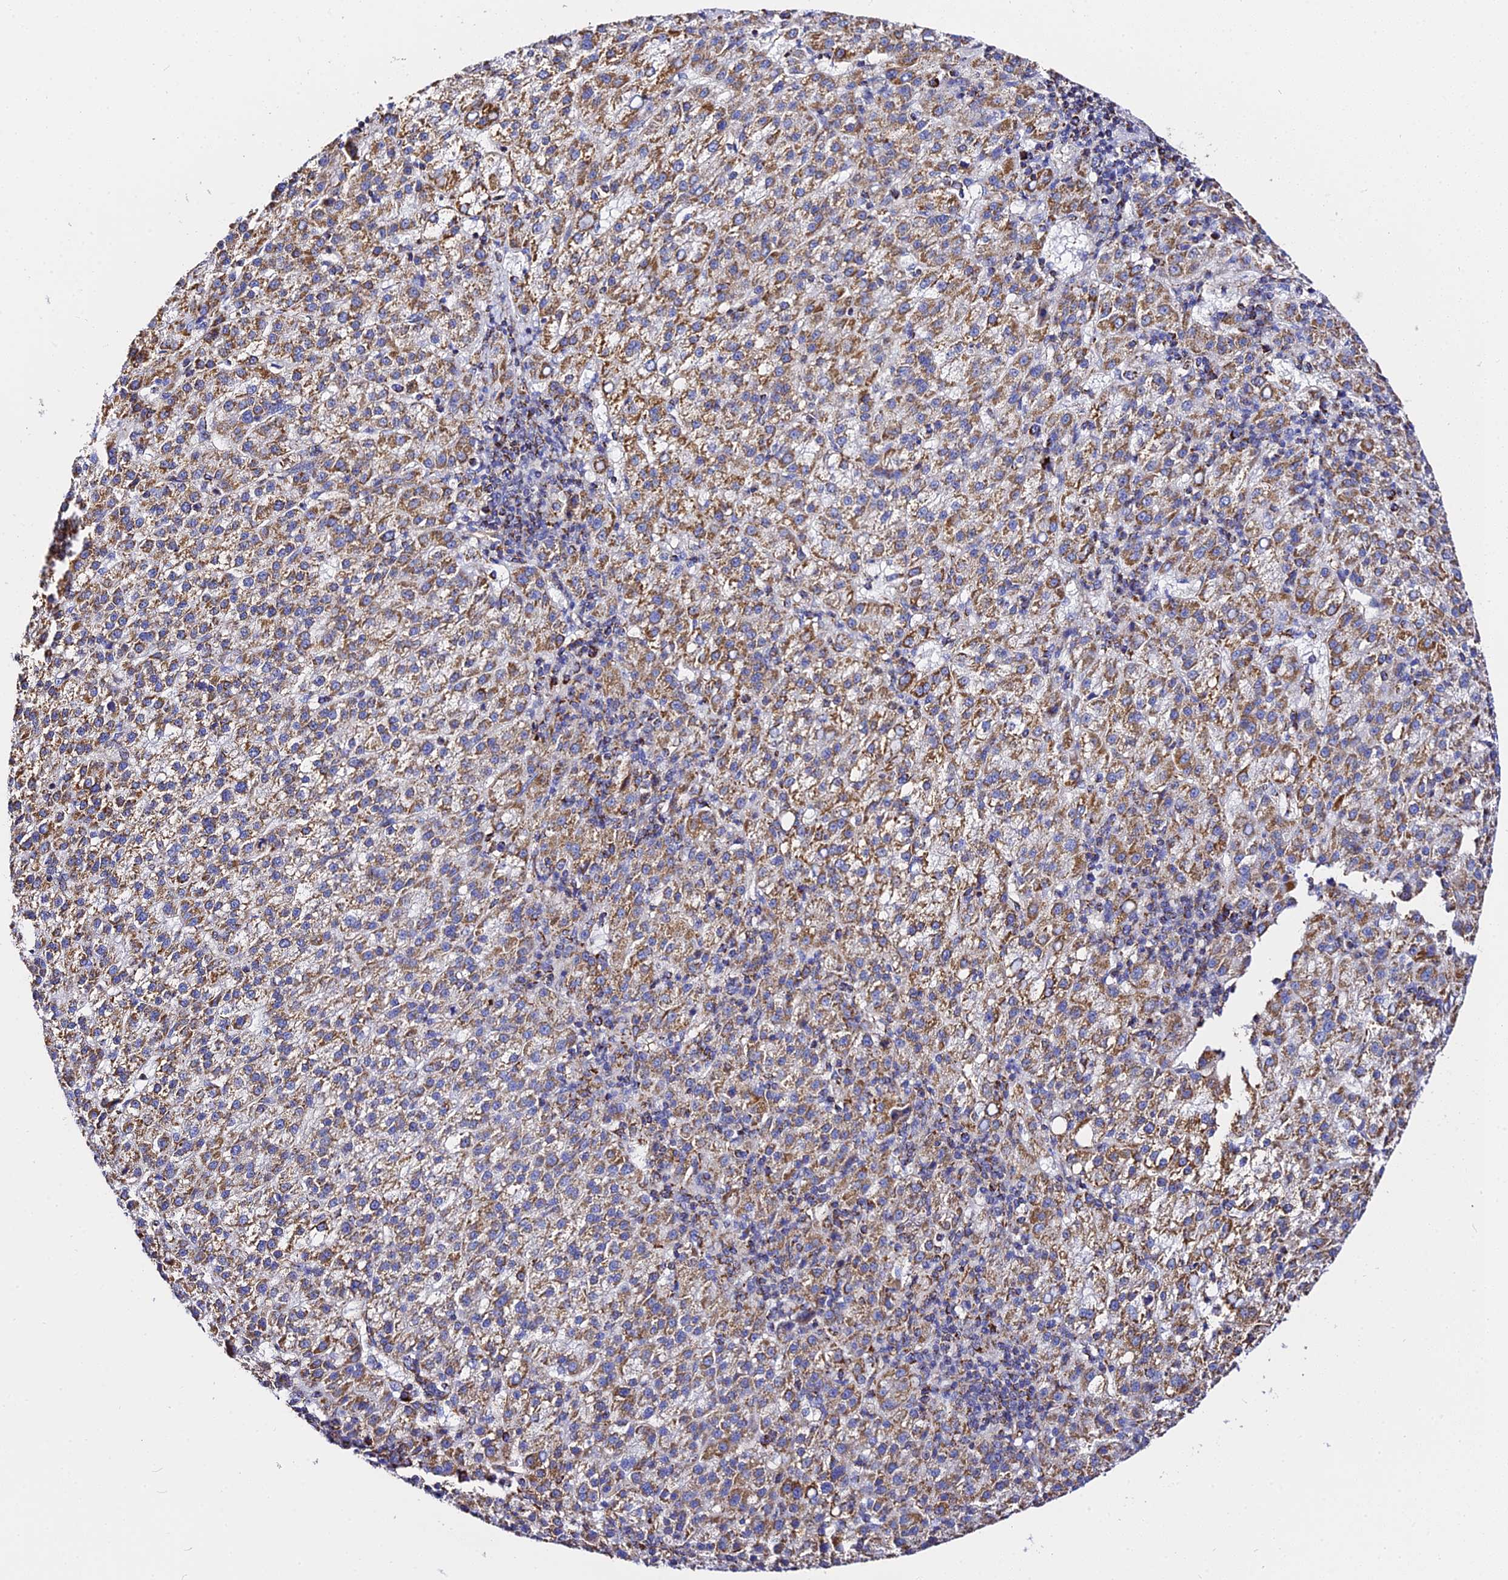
{"staining": {"intensity": "moderate", "quantity": ">75%", "location": "cytoplasmic/membranous"}, "tissue": "liver cancer", "cell_type": "Tumor cells", "image_type": "cancer", "snomed": [{"axis": "morphology", "description": "Carcinoma, Hepatocellular, NOS"}, {"axis": "topography", "description": "Liver"}], "caption": "This photomicrograph displays liver cancer stained with immunohistochemistry to label a protein in brown. The cytoplasmic/membranous of tumor cells show moderate positivity for the protein. Nuclei are counter-stained blue.", "gene": "ZNF573", "patient": {"sex": "female", "age": 58}}